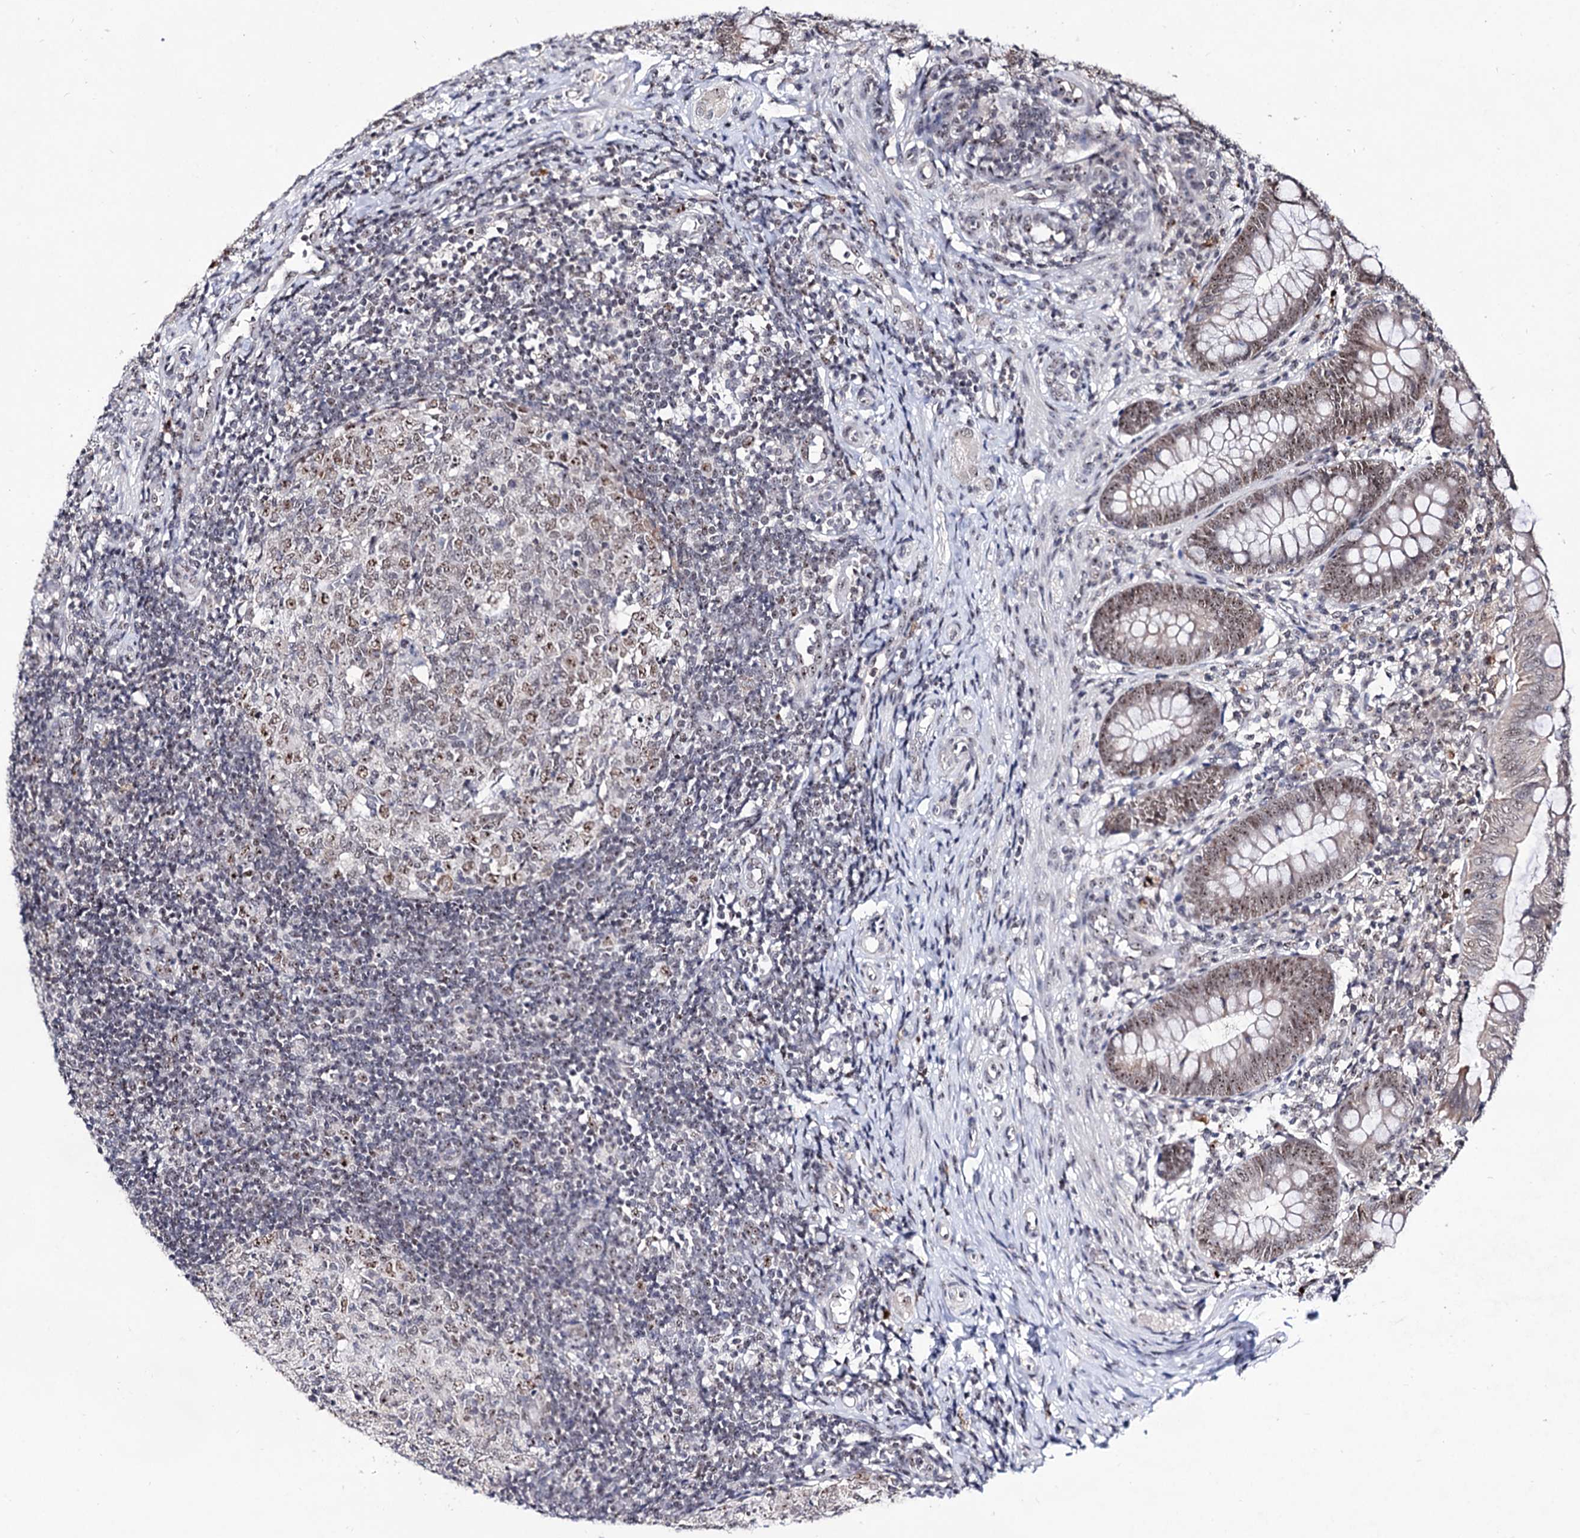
{"staining": {"intensity": "strong", "quantity": "25%-75%", "location": "nuclear"}, "tissue": "appendix", "cell_type": "Glandular cells", "image_type": "normal", "snomed": [{"axis": "morphology", "description": "Normal tissue, NOS"}, {"axis": "topography", "description": "Appendix"}], "caption": "The histopathology image displays a brown stain indicating the presence of a protein in the nuclear of glandular cells in appendix.", "gene": "EXOSC10", "patient": {"sex": "male", "age": 14}}